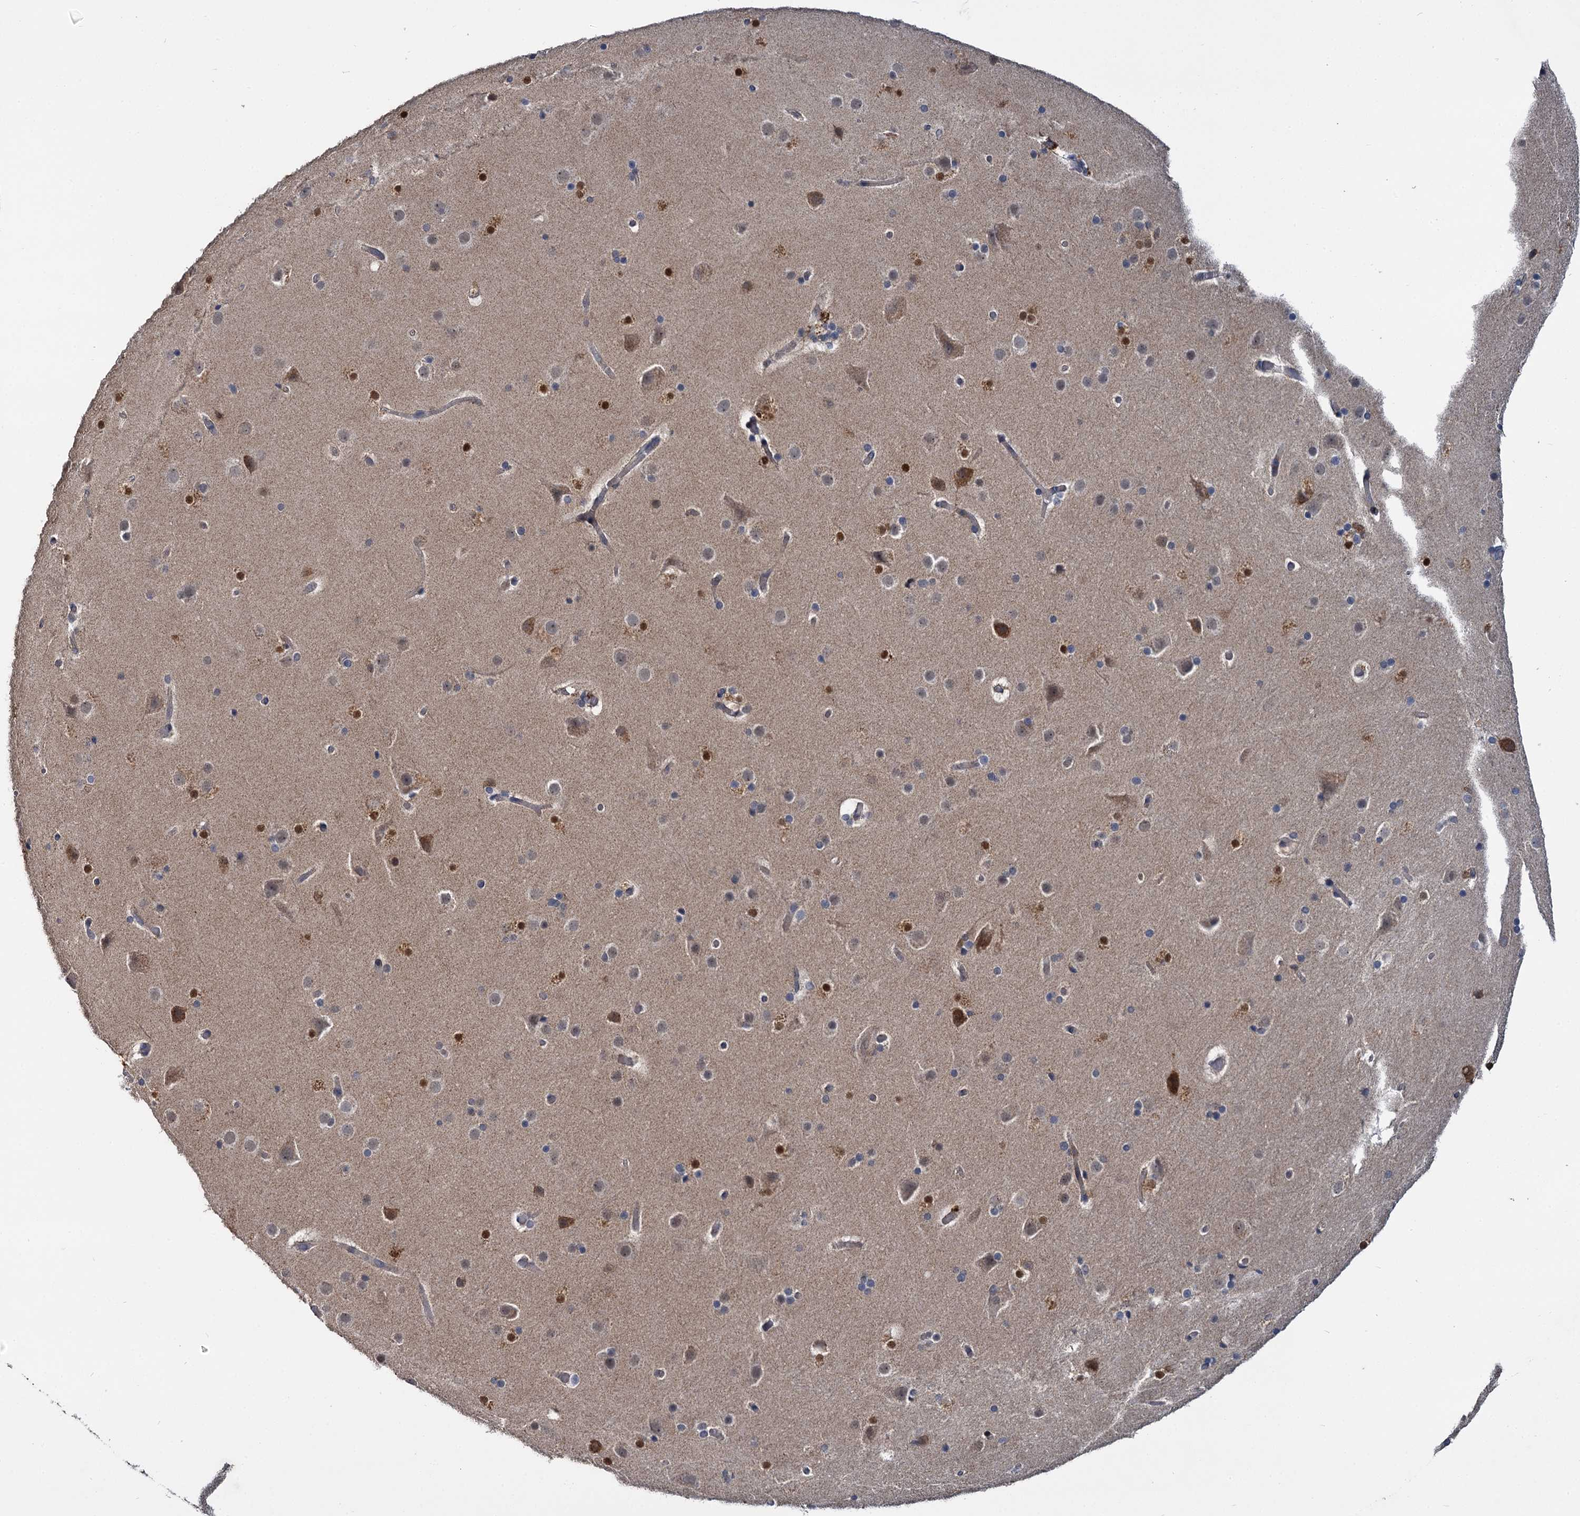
{"staining": {"intensity": "weak", "quantity": "25%-75%", "location": "cytoplasmic/membranous"}, "tissue": "cerebral cortex", "cell_type": "Endothelial cells", "image_type": "normal", "snomed": [{"axis": "morphology", "description": "Normal tissue, NOS"}, {"axis": "topography", "description": "Cerebral cortex"}], "caption": "Endothelial cells show weak cytoplasmic/membranous expression in approximately 25%-75% of cells in benign cerebral cortex. (brown staining indicates protein expression, while blue staining denotes nuclei).", "gene": "TMEM39A", "patient": {"sex": "male", "age": 57}}